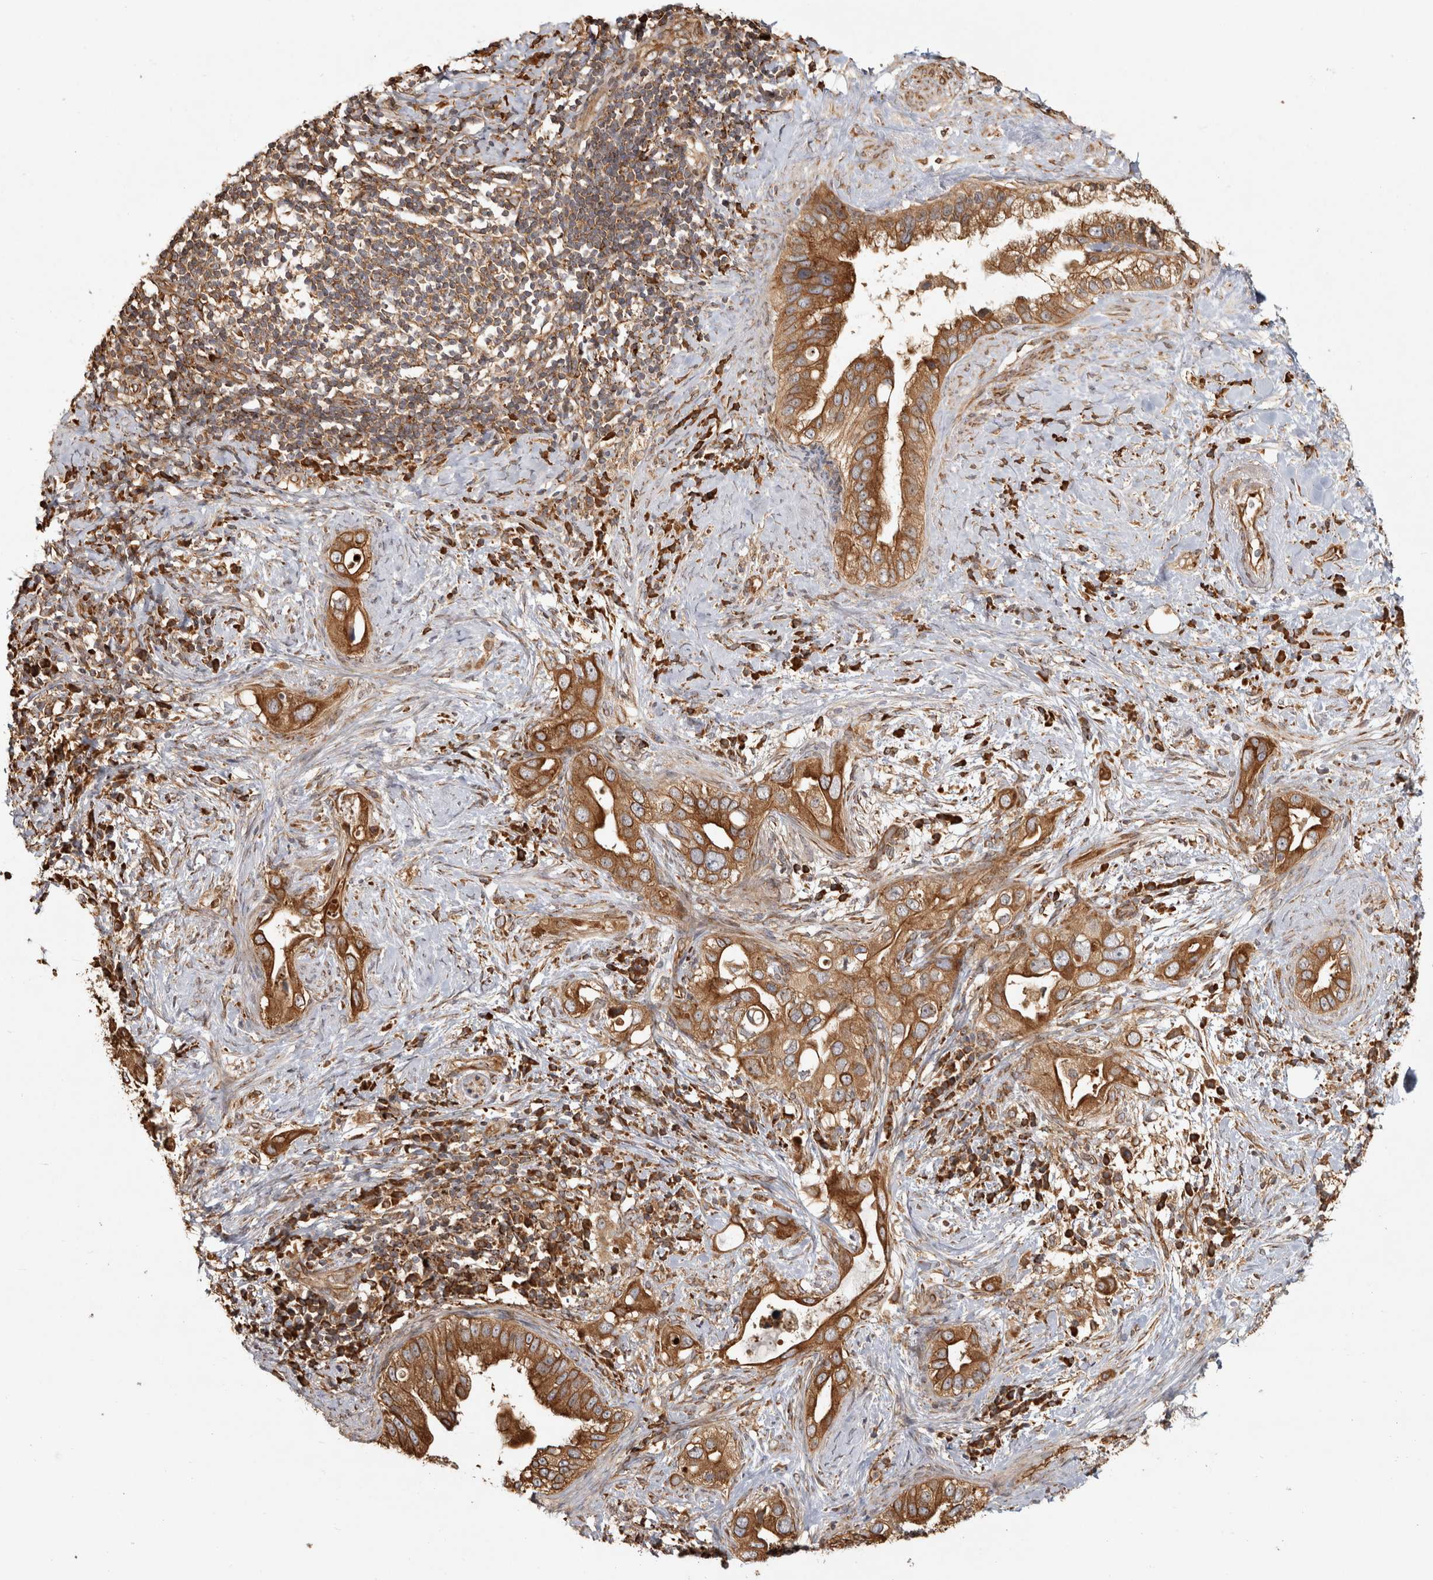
{"staining": {"intensity": "moderate", "quantity": ">75%", "location": "cytoplasmic/membranous"}, "tissue": "pancreatic cancer", "cell_type": "Tumor cells", "image_type": "cancer", "snomed": [{"axis": "morphology", "description": "Inflammation, NOS"}, {"axis": "morphology", "description": "Adenocarcinoma, NOS"}, {"axis": "topography", "description": "Pancreas"}], "caption": "Immunohistochemistry (IHC) of human pancreatic cancer demonstrates medium levels of moderate cytoplasmic/membranous expression in approximately >75% of tumor cells. (IHC, brightfield microscopy, high magnification).", "gene": "CAMSAP2", "patient": {"sex": "female", "age": 56}}